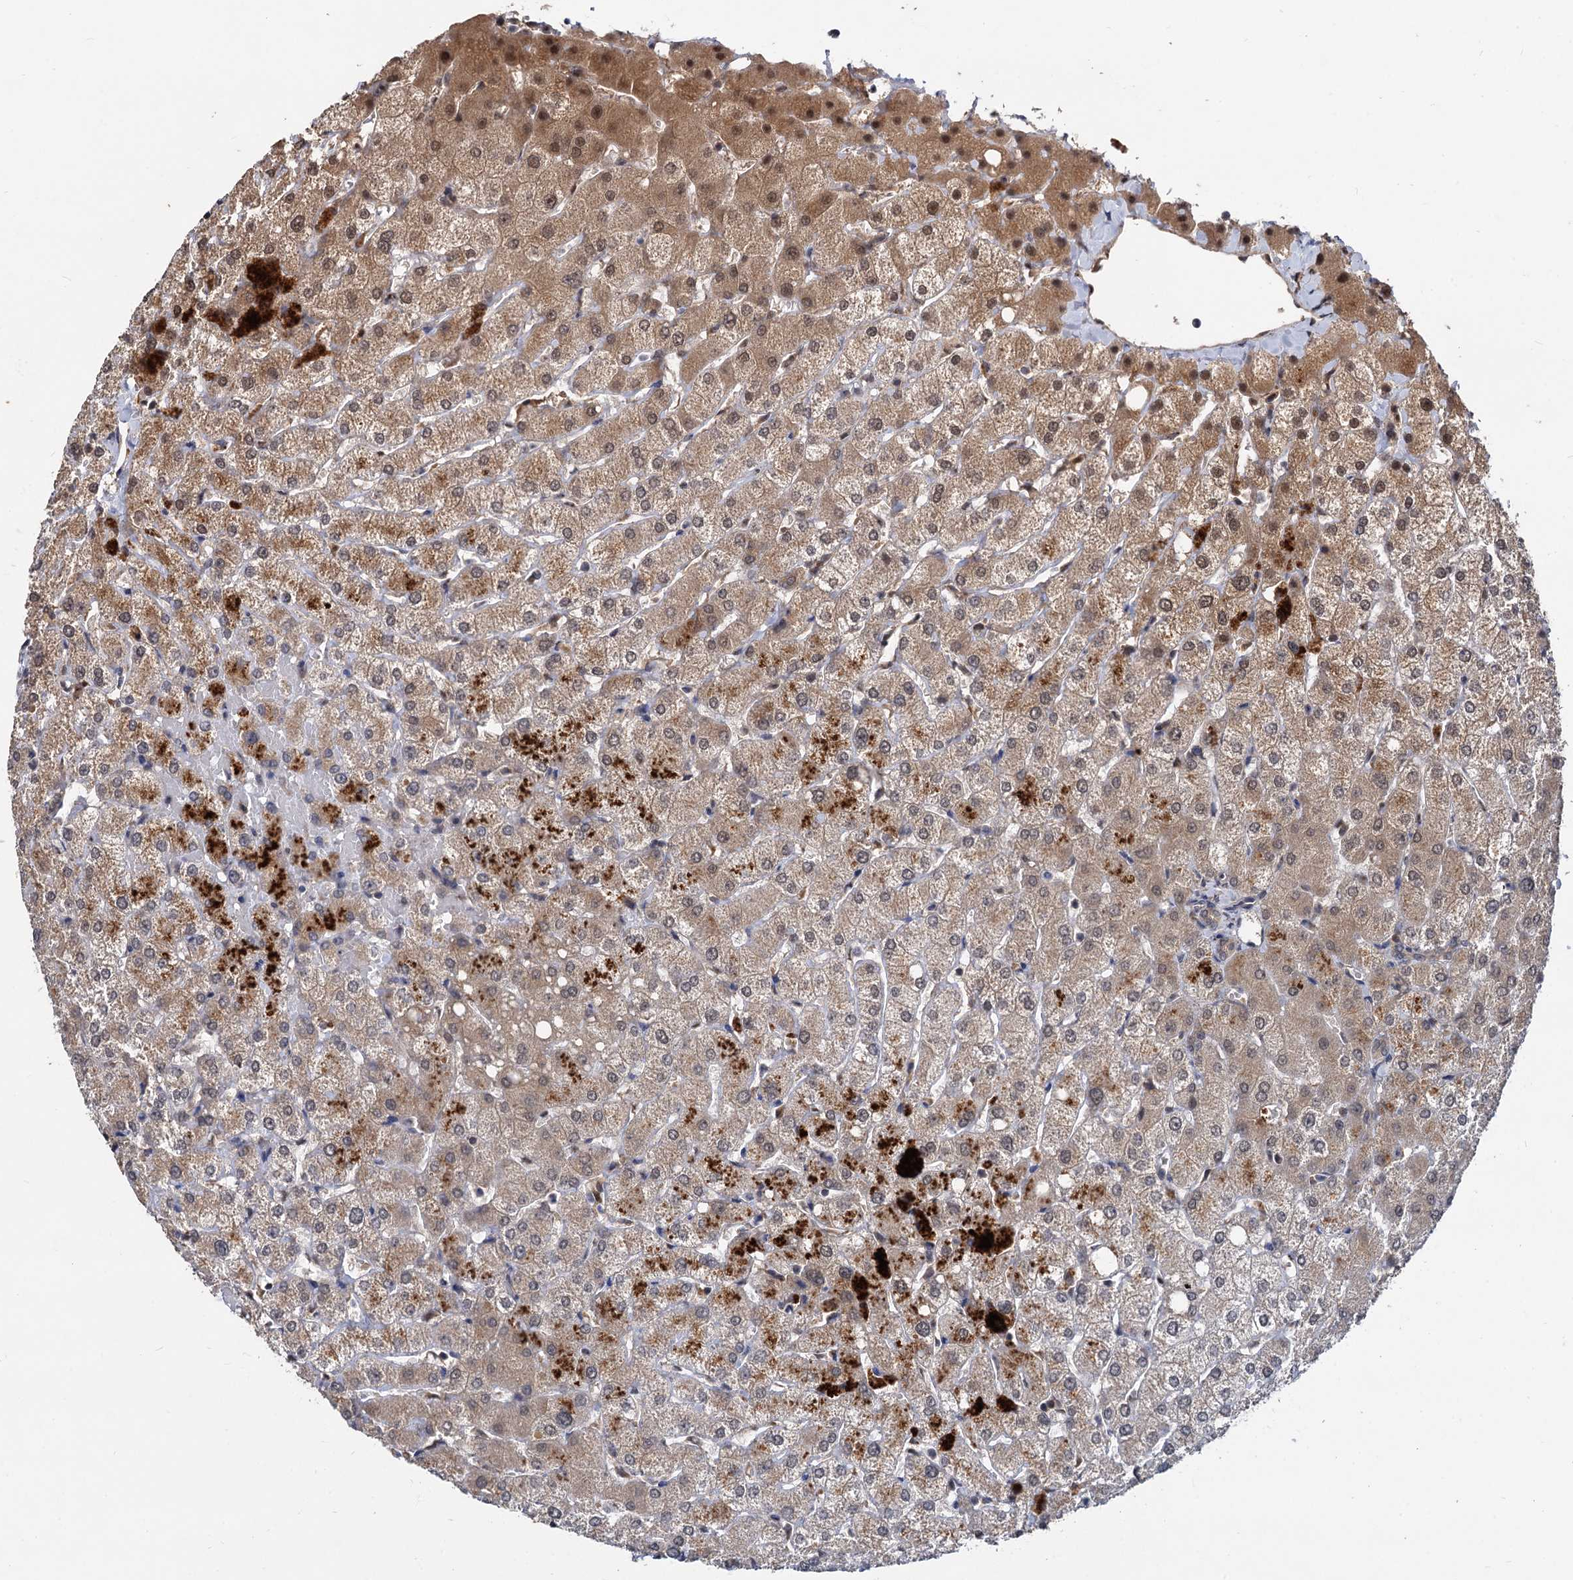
{"staining": {"intensity": "weak", "quantity": "<25%", "location": "cytoplasmic/membranous"}, "tissue": "liver", "cell_type": "Cholangiocytes", "image_type": "normal", "snomed": [{"axis": "morphology", "description": "Normal tissue, NOS"}, {"axis": "topography", "description": "Liver"}], "caption": "Cholangiocytes show no significant protein expression in benign liver.", "gene": "PSMD4", "patient": {"sex": "female", "age": 54}}